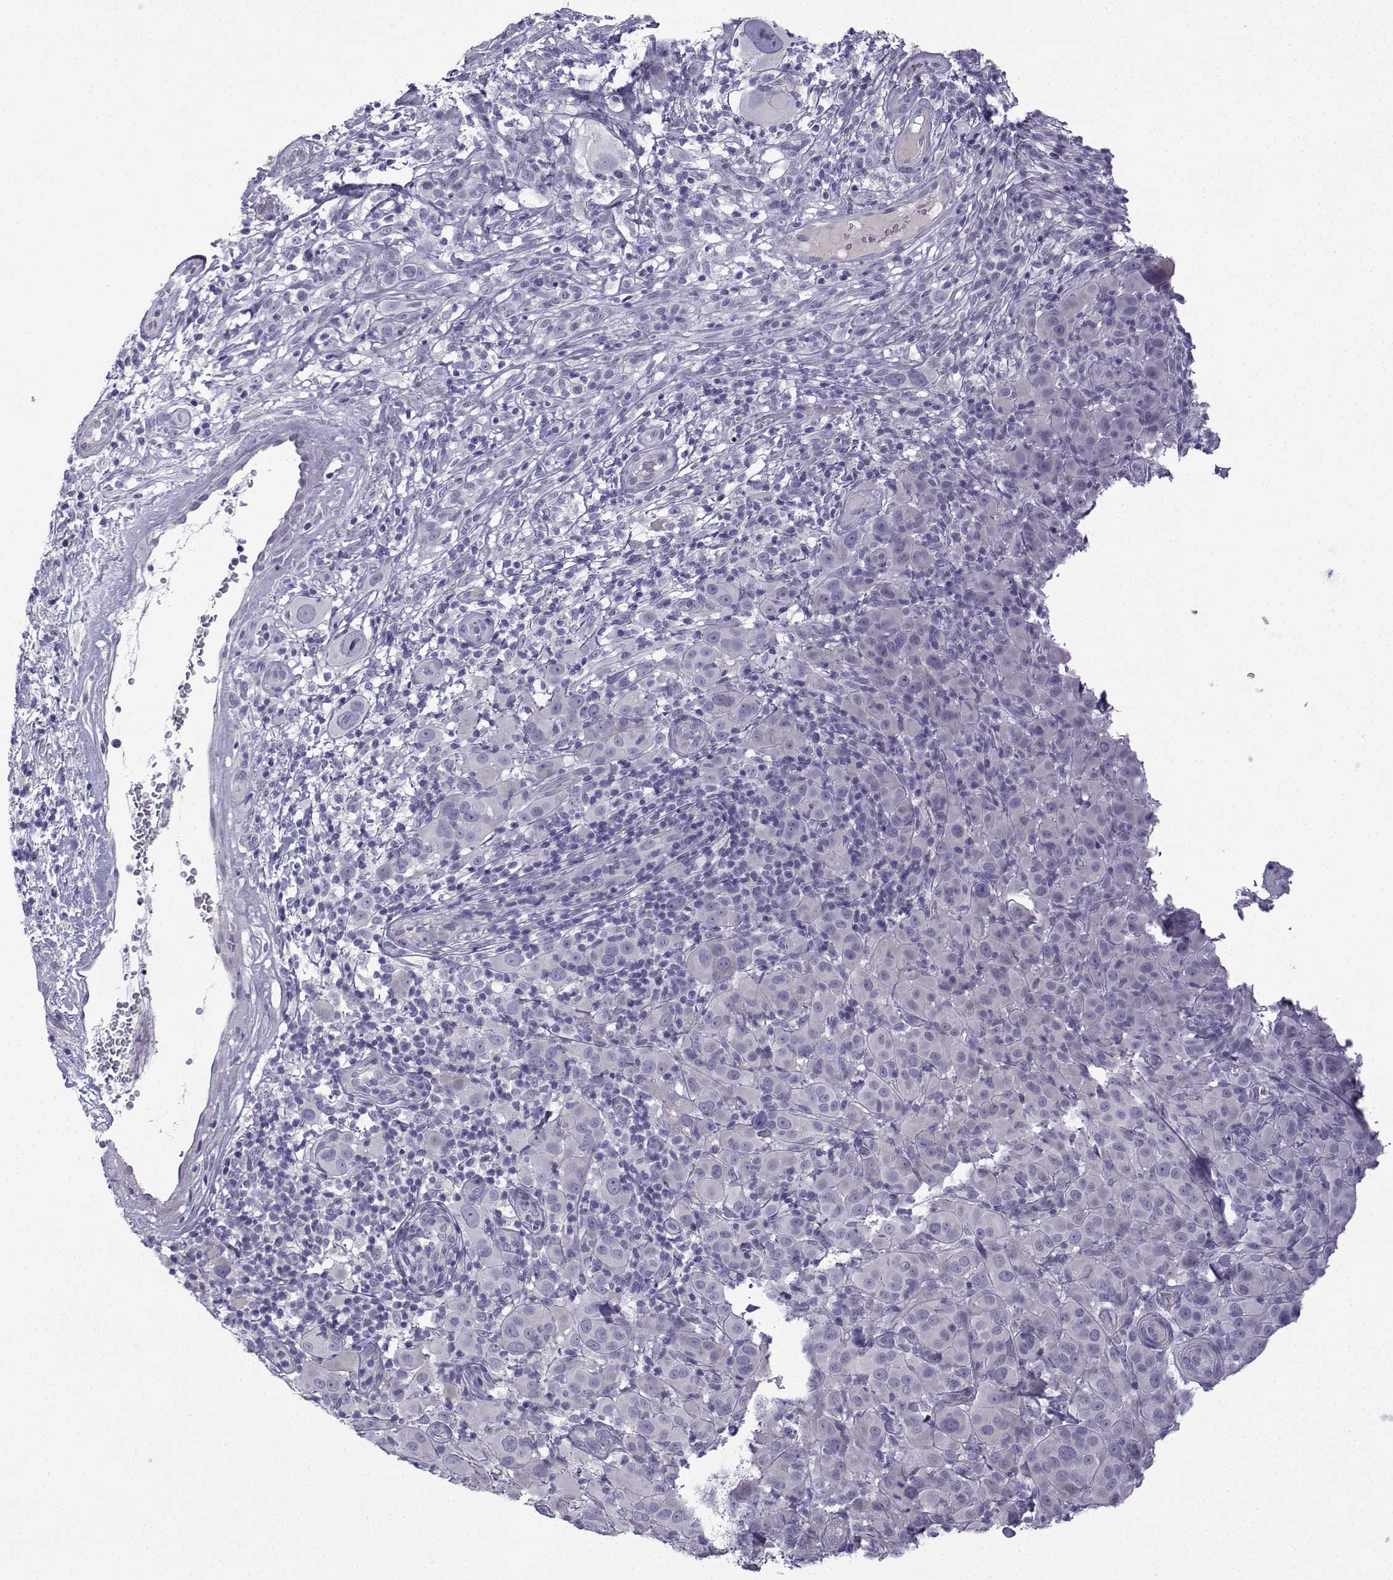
{"staining": {"intensity": "negative", "quantity": "none", "location": "none"}, "tissue": "melanoma", "cell_type": "Tumor cells", "image_type": "cancer", "snomed": [{"axis": "morphology", "description": "Malignant melanoma, NOS"}, {"axis": "topography", "description": "Skin"}], "caption": "This is an immunohistochemistry (IHC) micrograph of melanoma. There is no expression in tumor cells.", "gene": "SPACA7", "patient": {"sex": "female", "age": 87}}